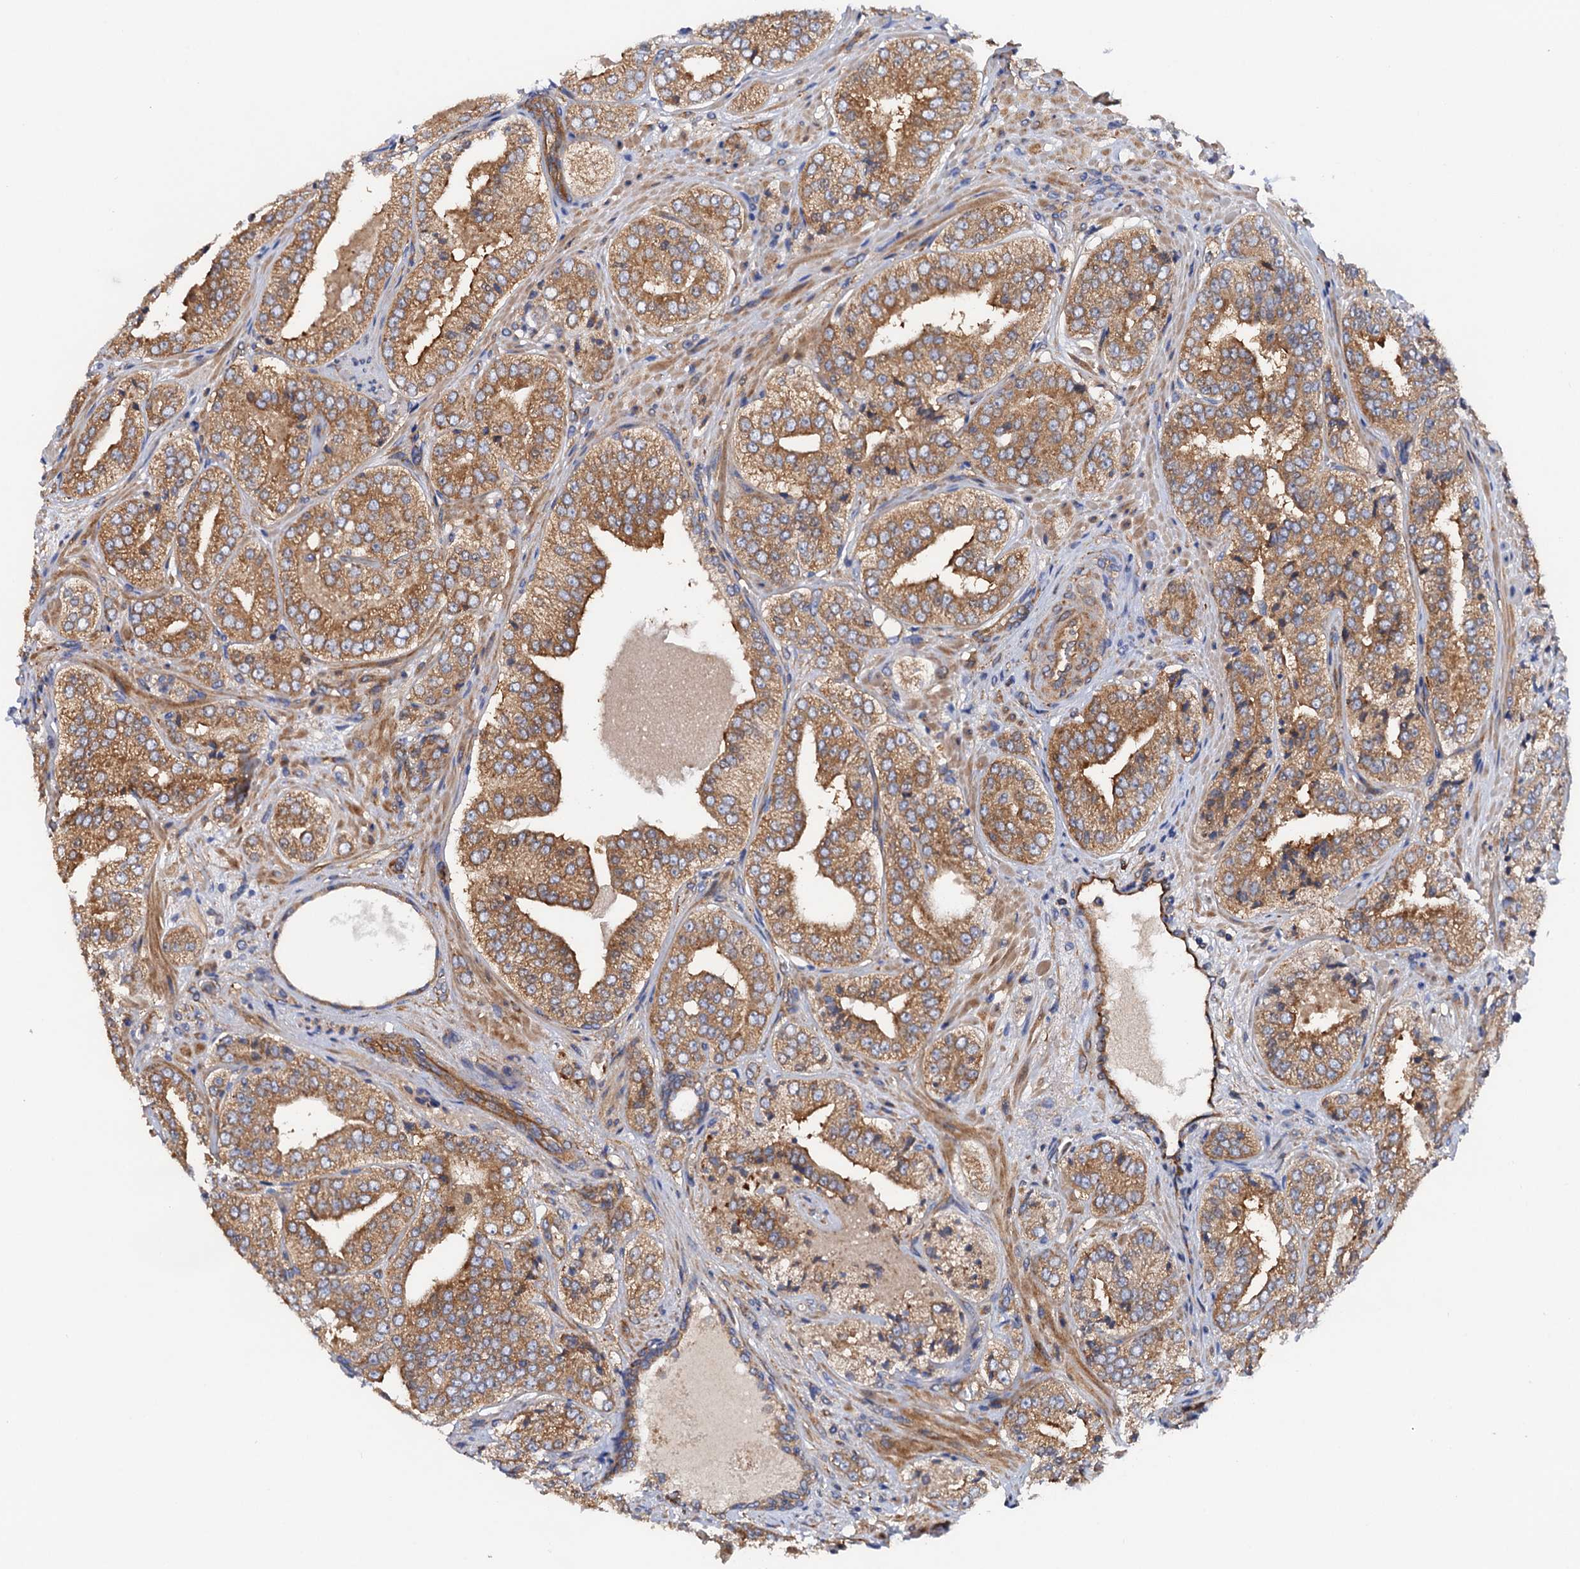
{"staining": {"intensity": "moderate", "quantity": ">75%", "location": "cytoplasmic/membranous"}, "tissue": "prostate cancer", "cell_type": "Tumor cells", "image_type": "cancer", "snomed": [{"axis": "morphology", "description": "Adenocarcinoma, High grade"}, {"axis": "topography", "description": "Prostate"}], "caption": "A brown stain shows moderate cytoplasmic/membranous positivity of a protein in high-grade adenocarcinoma (prostate) tumor cells.", "gene": "MRPL48", "patient": {"sex": "male", "age": 71}}